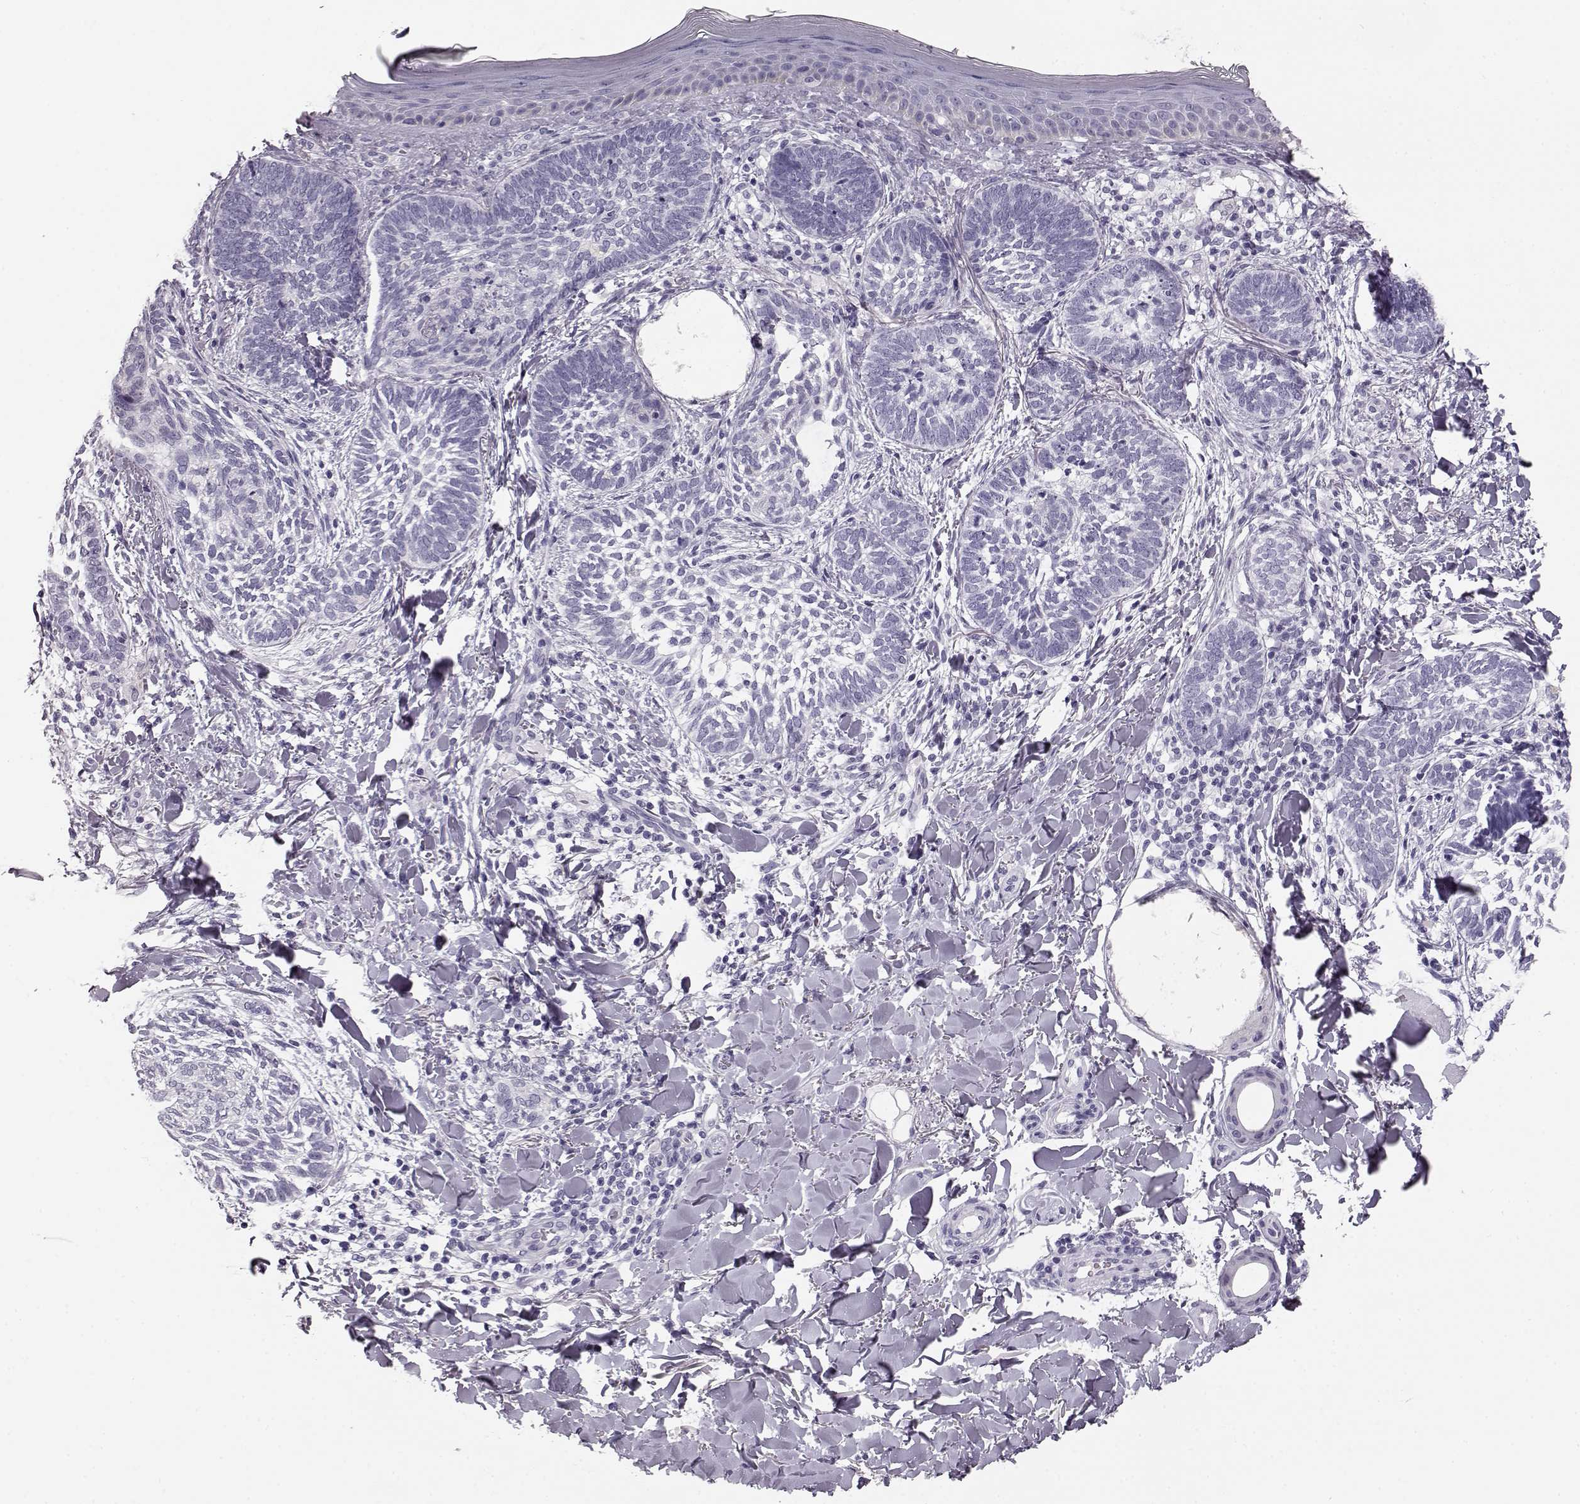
{"staining": {"intensity": "negative", "quantity": "none", "location": "none"}, "tissue": "skin cancer", "cell_type": "Tumor cells", "image_type": "cancer", "snomed": [{"axis": "morphology", "description": "Normal tissue, NOS"}, {"axis": "morphology", "description": "Basal cell carcinoma"}, {"axis": "topography", "description": "Skin"}], "caption": "This is a image of immunohistochemistry (IHC) staining of basal cell carcinoma (skin), which shows no expression in tumor cells.", "gene": "BFSP2", "patient": {"sex": "male", "age": 46}}